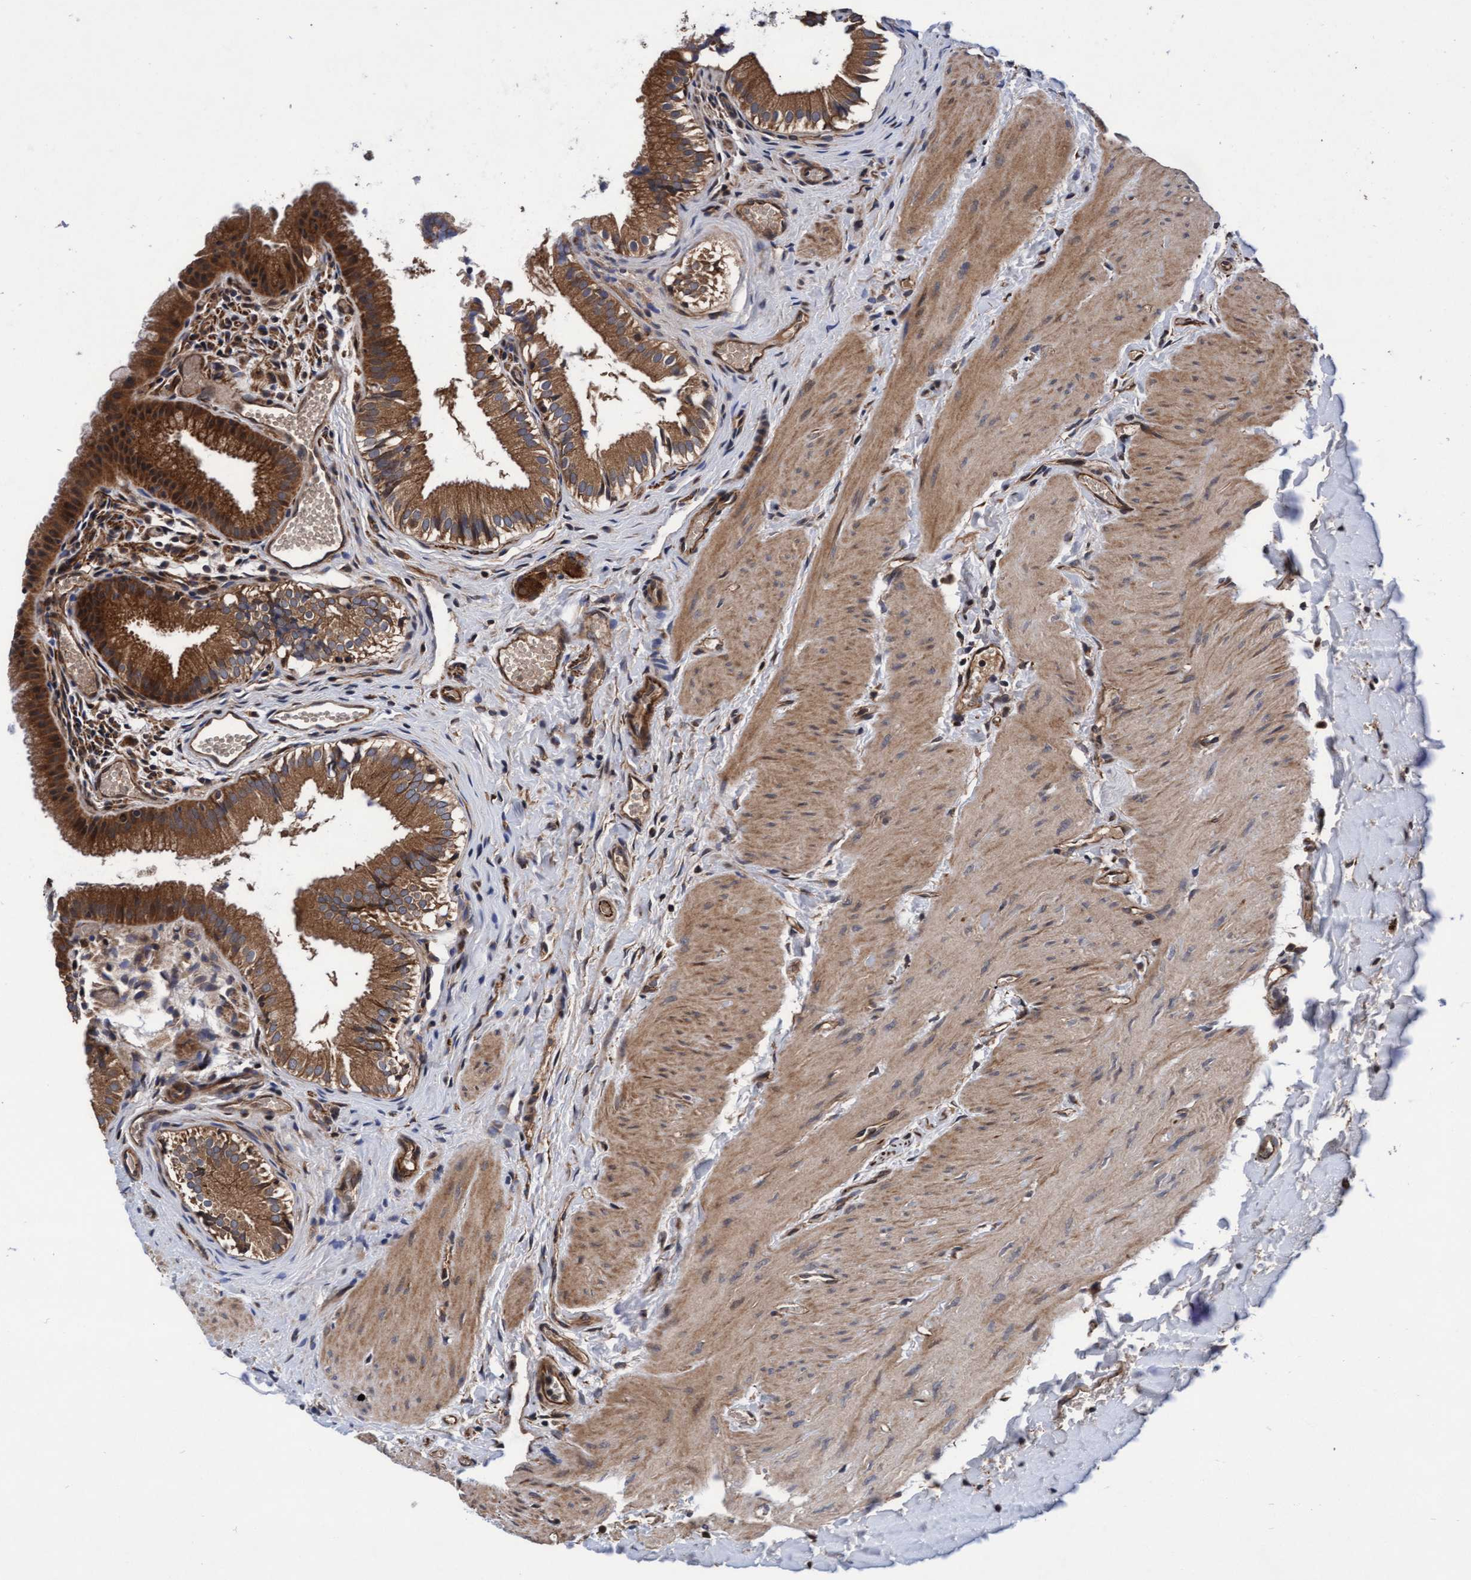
{"staining": {"intensity": "strong", "quantity": ">75%", "location": "cytoplasmic/membranous"}, "tissue": "gallbladder", "cell_type": "Glandular cells", "image_type": "normal", "snomed": [{"axis": "morphology", "description": "Normal tissue, NOS"}, {"axis": "topography", "description": "Gallbladder"}], "caption": "Immunohistochemical staining of unremarkable gallbladder displays strong cytoplasmic/membranous protein expression in approximately >75% of glandular cells.", "gene": "EFCAB13", "patient": {"sex": "female", "age": 26}}